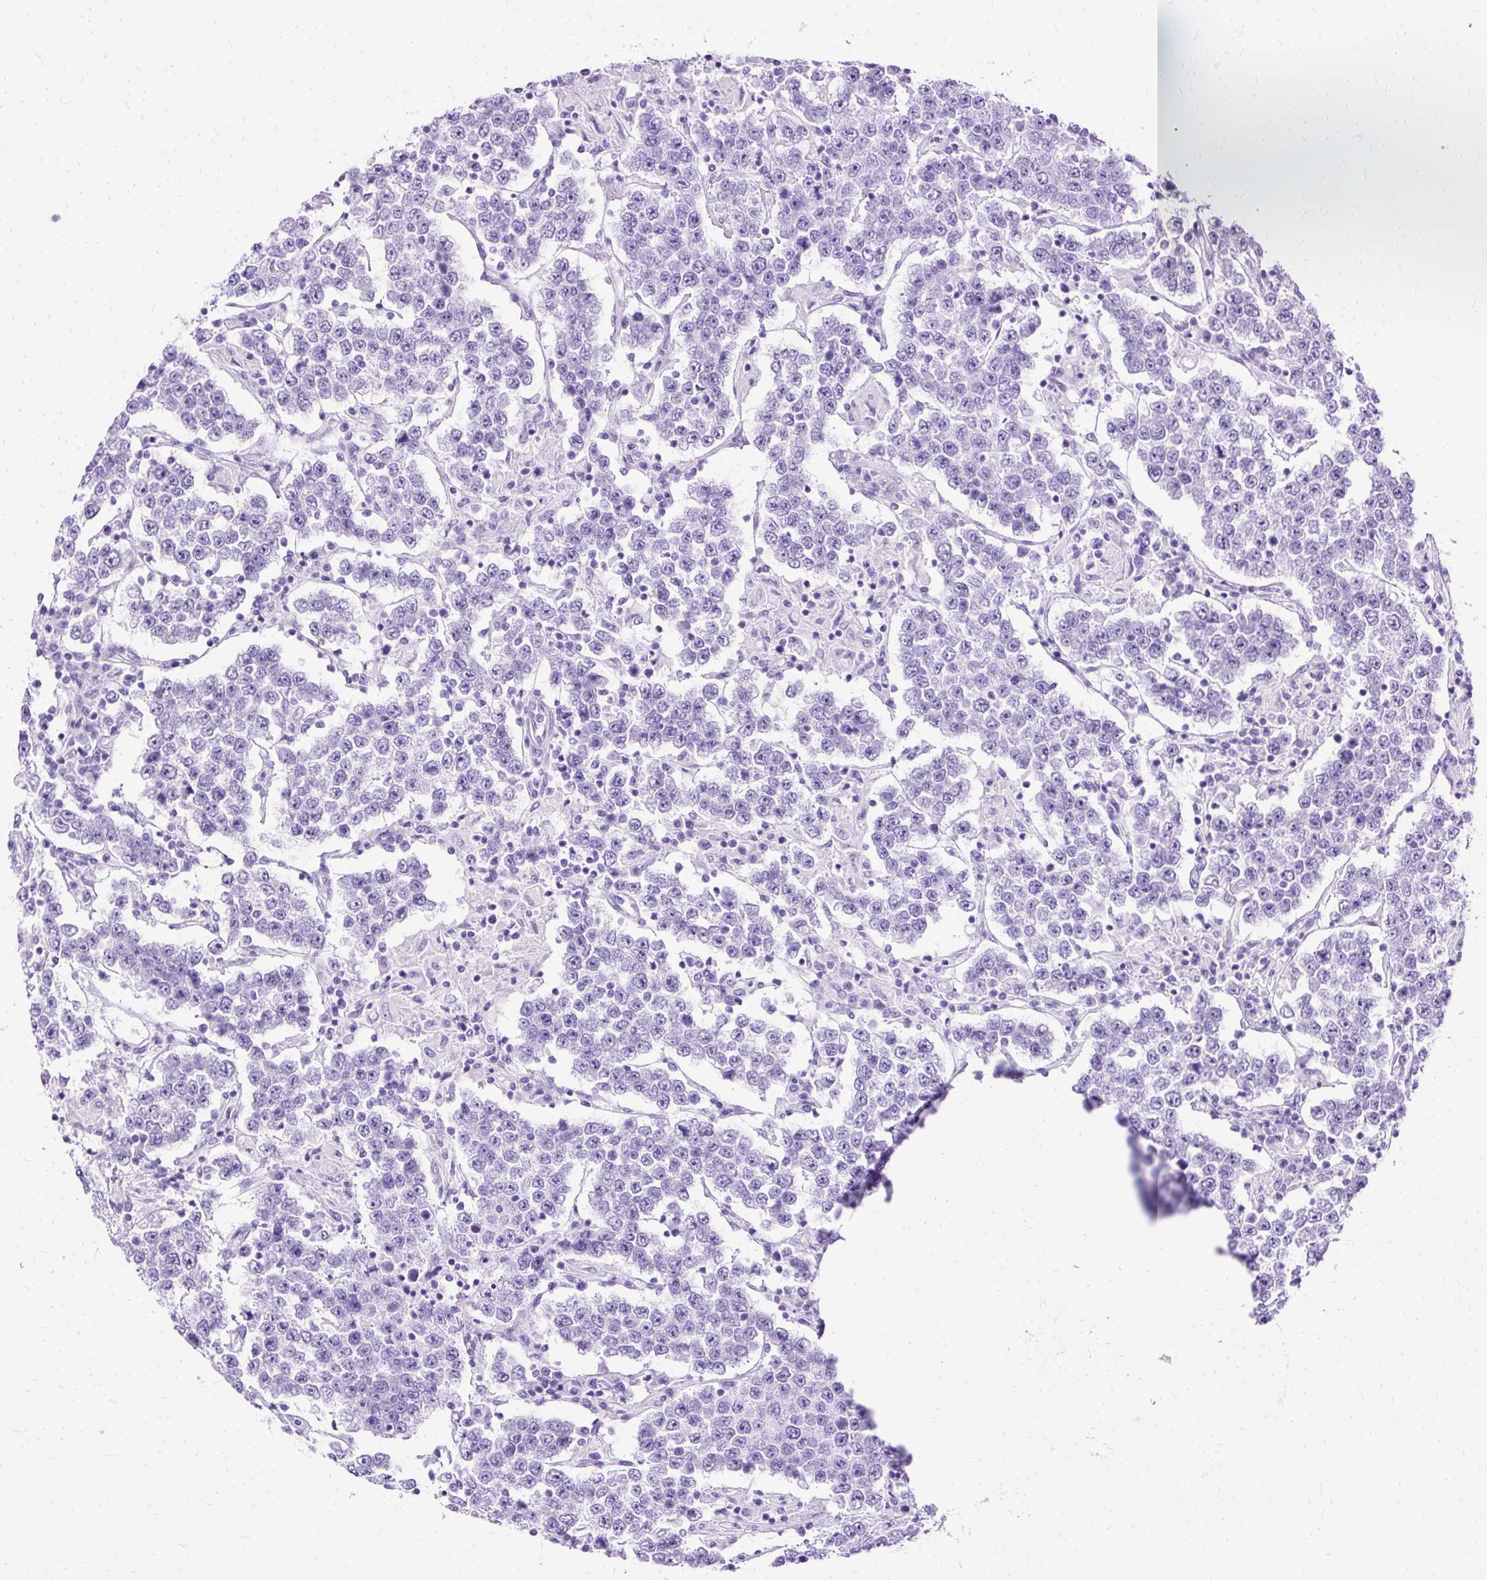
{"staining": {"intensity": "negative", "quantity": "none", "location": "none"}, "tissue": "testis cancer", "cell_type": "Tumor cells", "image_type": "cancer", "snomed": [{"axis": "morphology", "description": "Normal tissue, NOS"}, {"axis": "morphology", "description": "Urothelial carcinoma, High grade"}, {"axis": "morphology", "description": "Seminoma, NOS"}, {"axis": "morphology", "description": "Carcinoma, Embryonal, NOS"}, {"axis": "topography", "description": "Urinary bladder"}, {"axis": "topography", "description": "Testis"}], "caption": "An image of testis cancer (embryonal carcinoma) stained for a protein shows no brown staining in tumor cells. (Stains: DAB IHC with hematoxylin counter stain, Microscopy: brightfield microscopy at high magnification).", "gene": "SLC8A2", "patient": {"sex": "male", "age": 41}}